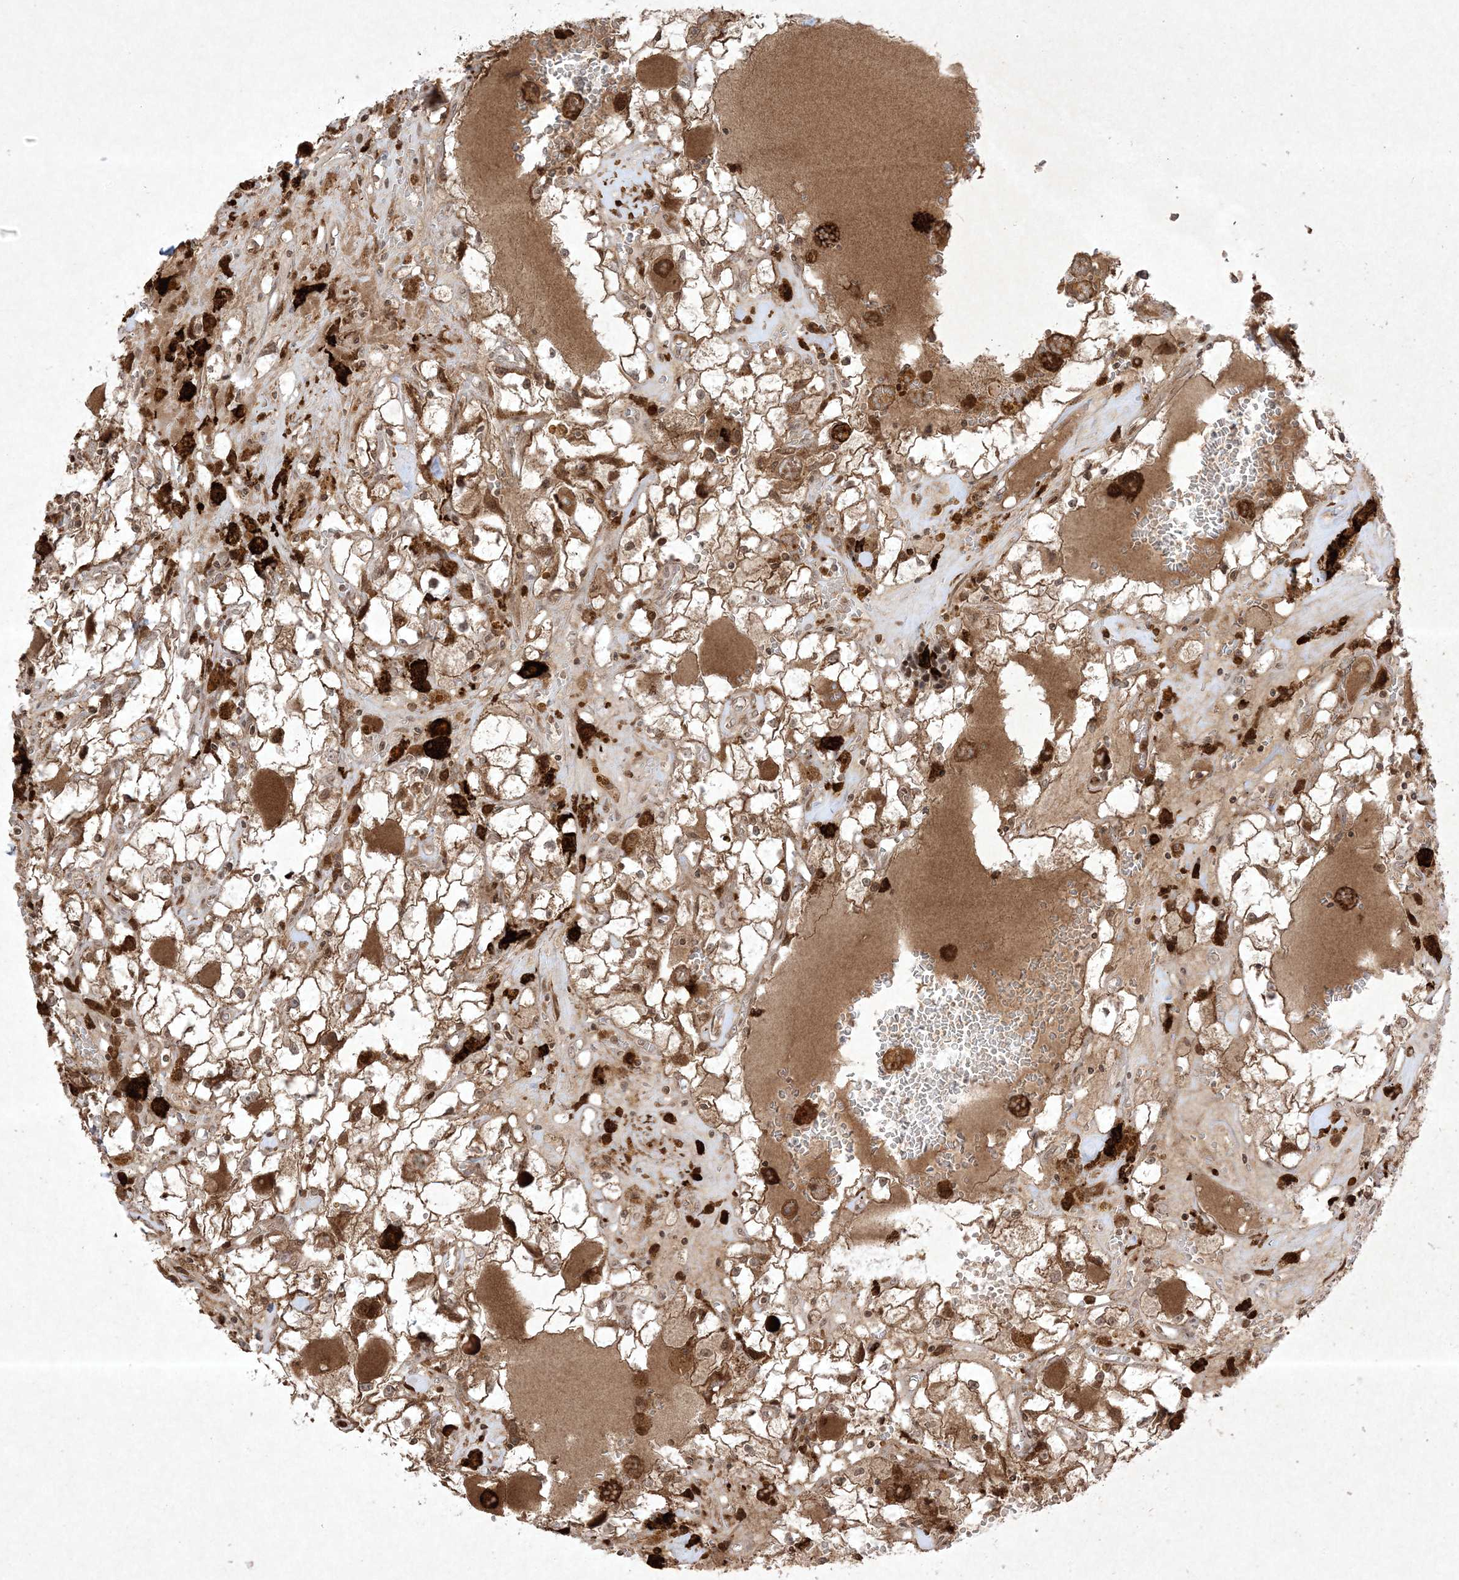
{"staining": {"intensity": "moderate", "quantity": ">75%", "location": "cytoplasmic/membranous"}, "tissue": "renal cancer", "cell_type": "Tumor cells", "image_type": "cancer", "snomed": [{"axis": "morphology", "description": "Adenocarcinoma, NOS"}, {"axis": "topography", "description": "Kidney"}], "caption": "Human renal cancer stained with a protein marker shows moderate staining in tumor cells.", "gene": "PTK6", "patient": {"sex": "male", "age": 56}}